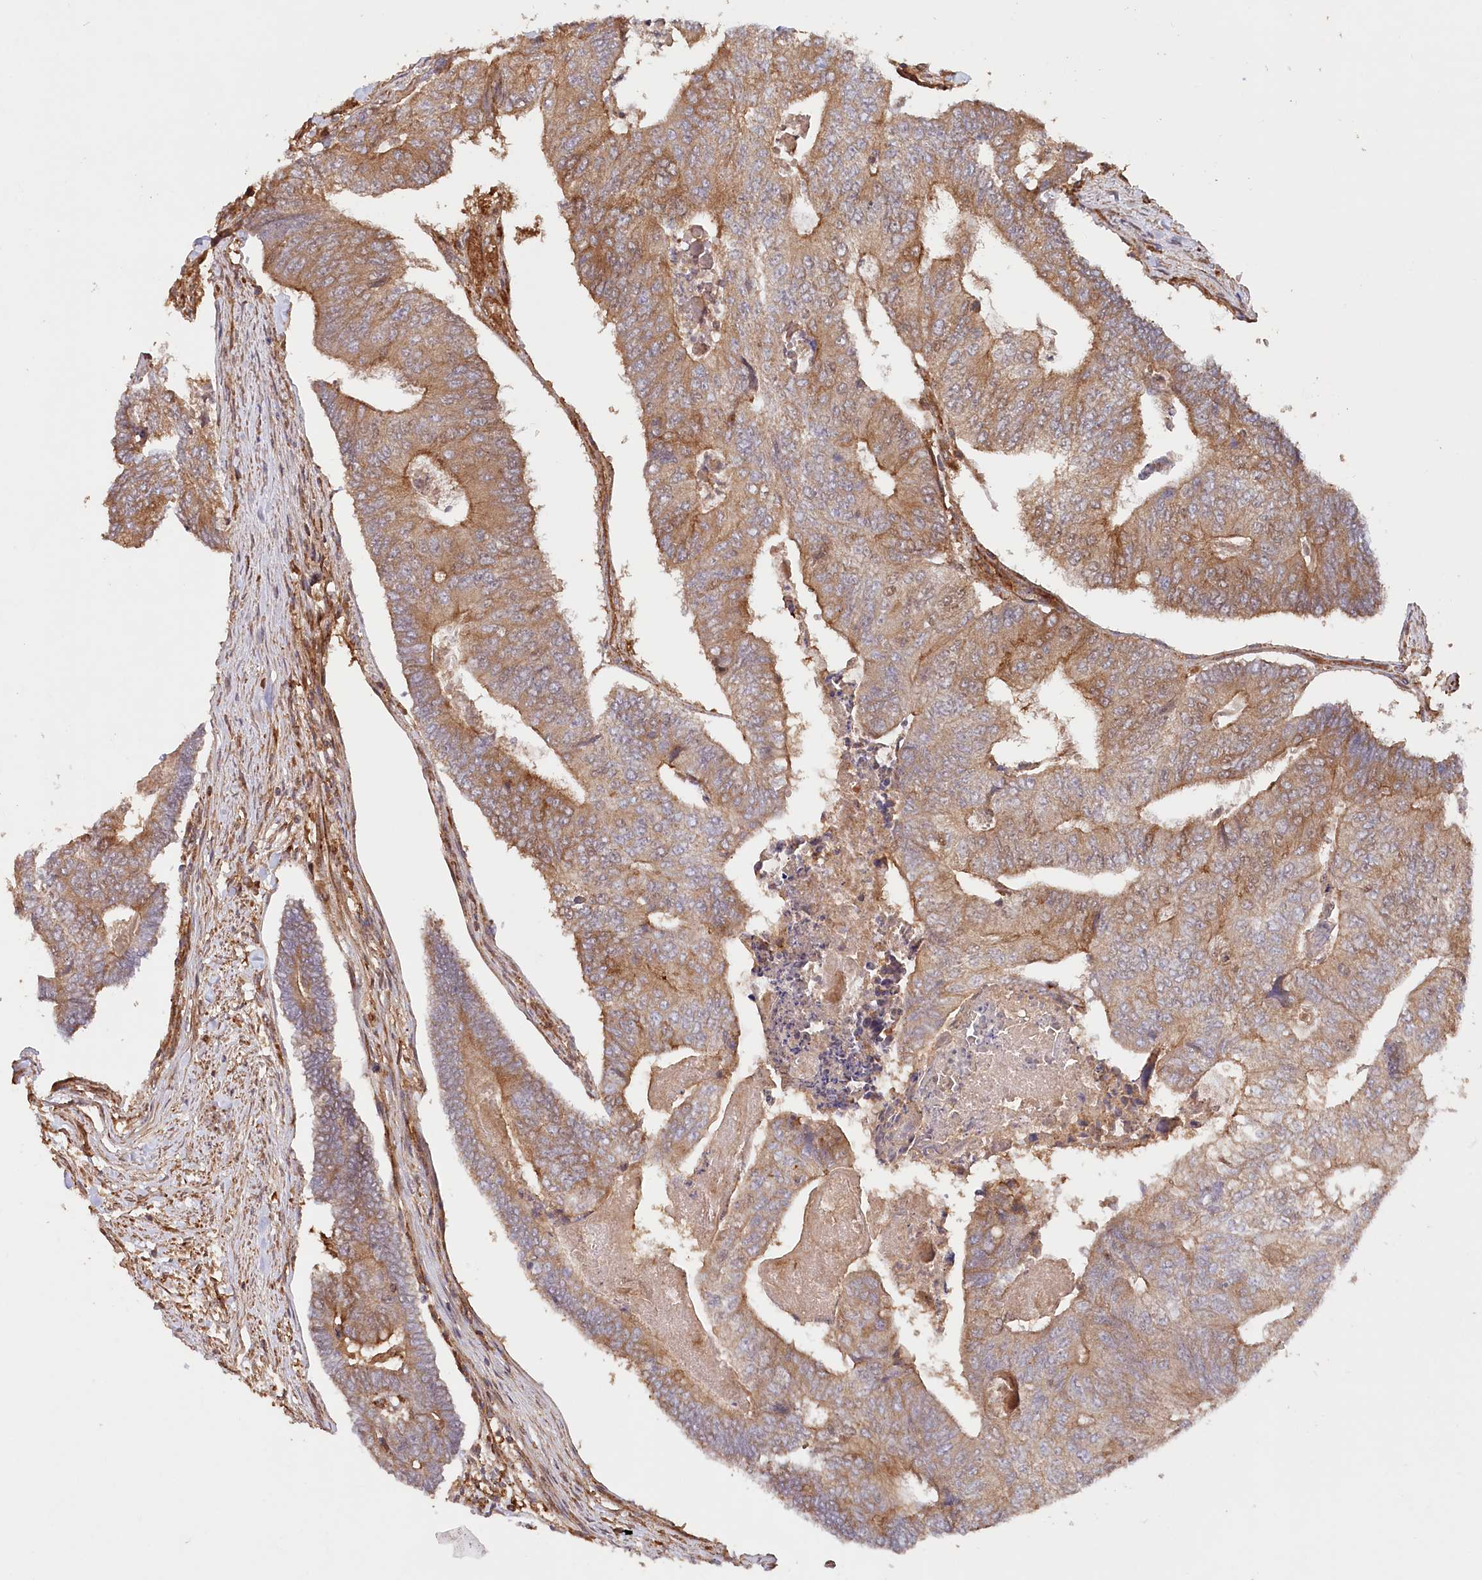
{"staining": {"intensity": "moderate", "quantity": ">75%", "location": "cytoplasmic/membranous"}, "tissue": "colorectal cancer", "cell_type": "Tumor cells", "image_type": "cancer", "snomed": [{"axis": "morphology", "description": "Adenocarcinoma, NOS"}, {"axis": "topography", "description": "Colon"}], "caption": "Colorectal cancer tissue shows moderate cytoplasmic/membranous expression in about >75% of tumor cells", "gene": "PAIP2", "patient": {"sex": "female", "age": 67}}